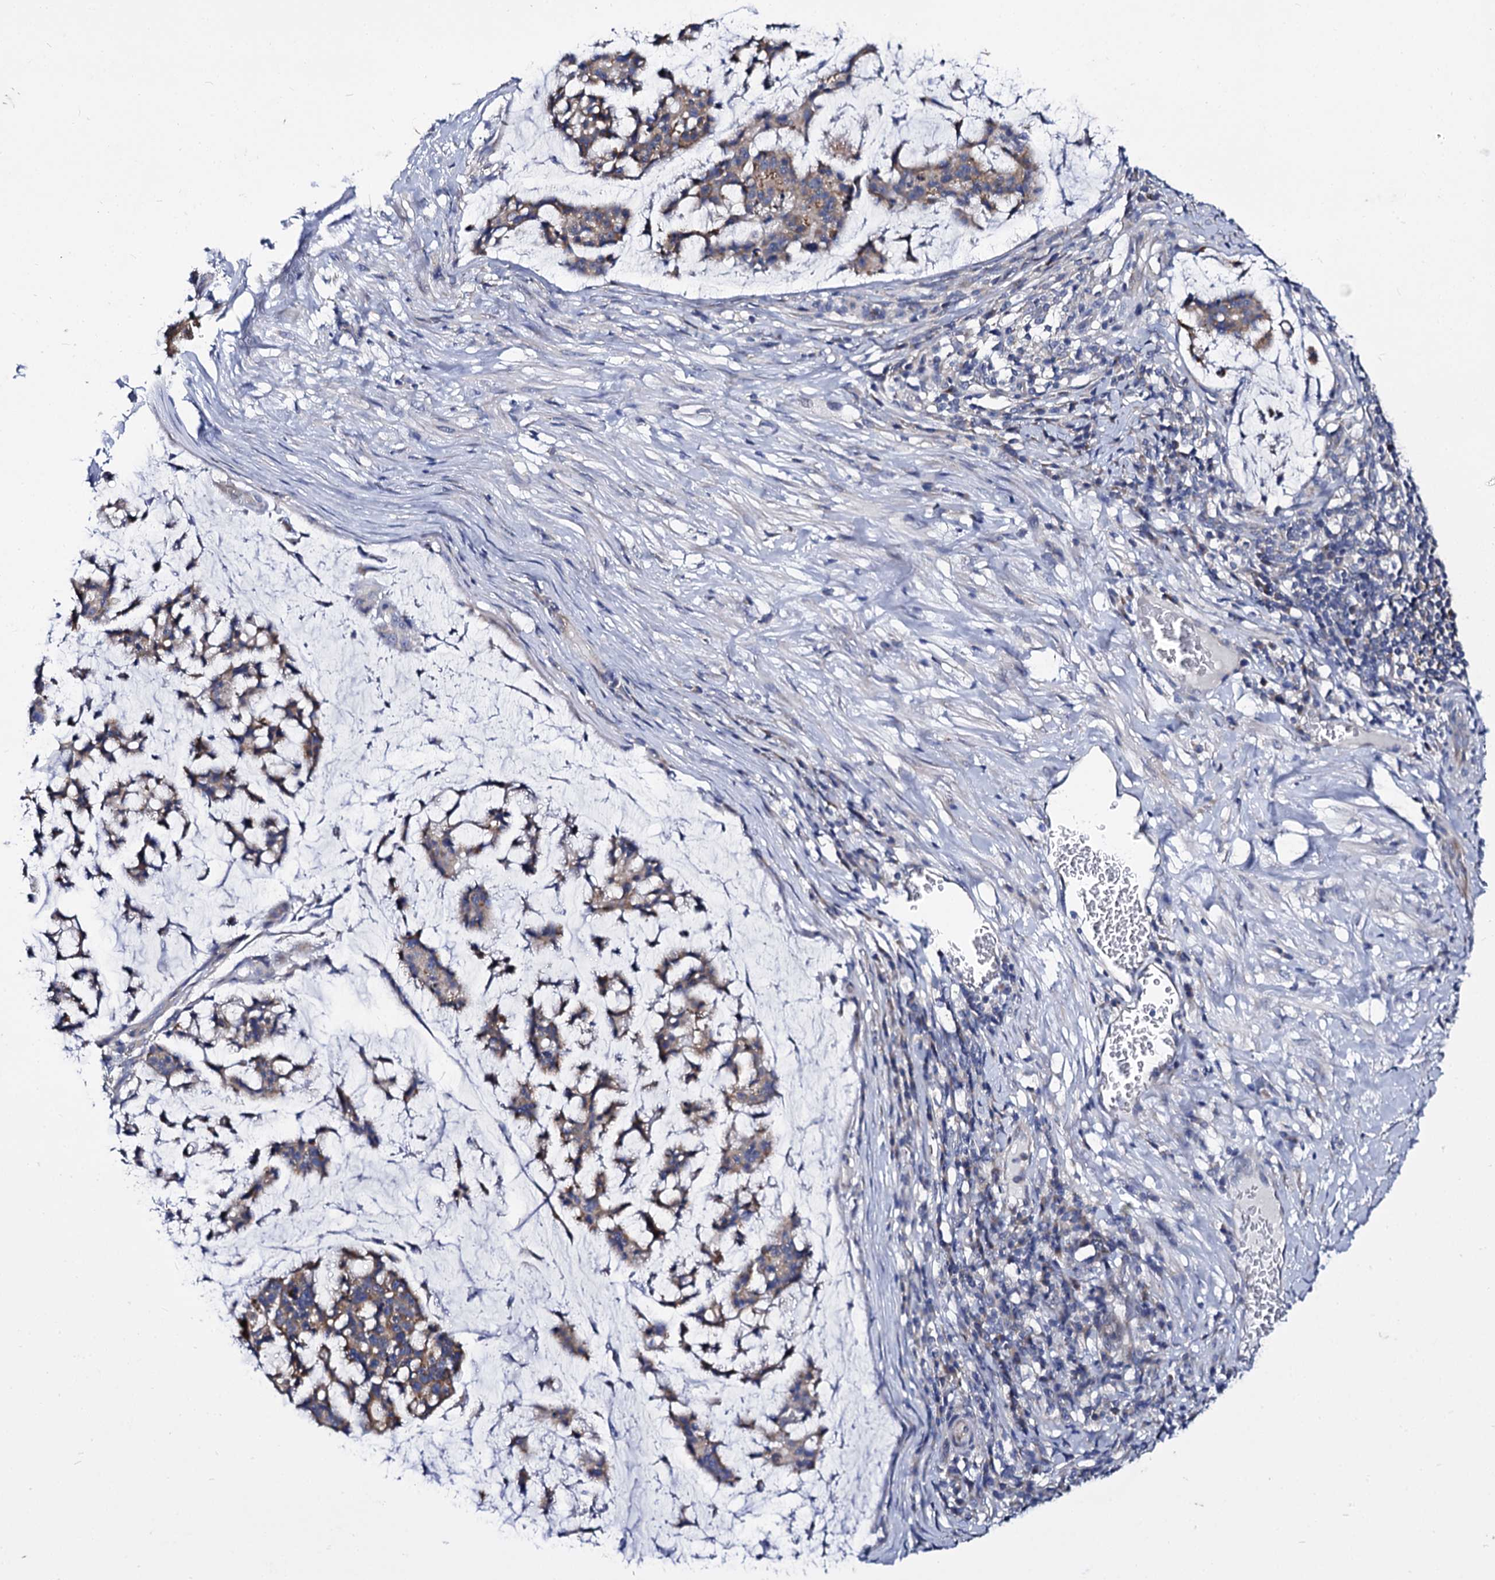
{"staining": {"intensity": "weak", "quantity": "25%-75%", "location": "cytoplasmic/membranous"}, "tissue": "stomach cancer", "cell_type": "Tumor cells", "image_type": "cancer", "snomed": [{"axis": "morphology", "description": "Adenocarcinoma, NOS"}, {"axis": "topography", "description": "Stomach, lower"}], "caption": "The immunohistochemical stain highlights weak cytoplasmic/membranous positivity in tumor cells of adenocarcinoma (stomach) tissue.", "gene": "PANX2", "patient": {"sex": "male", "age": 67}}